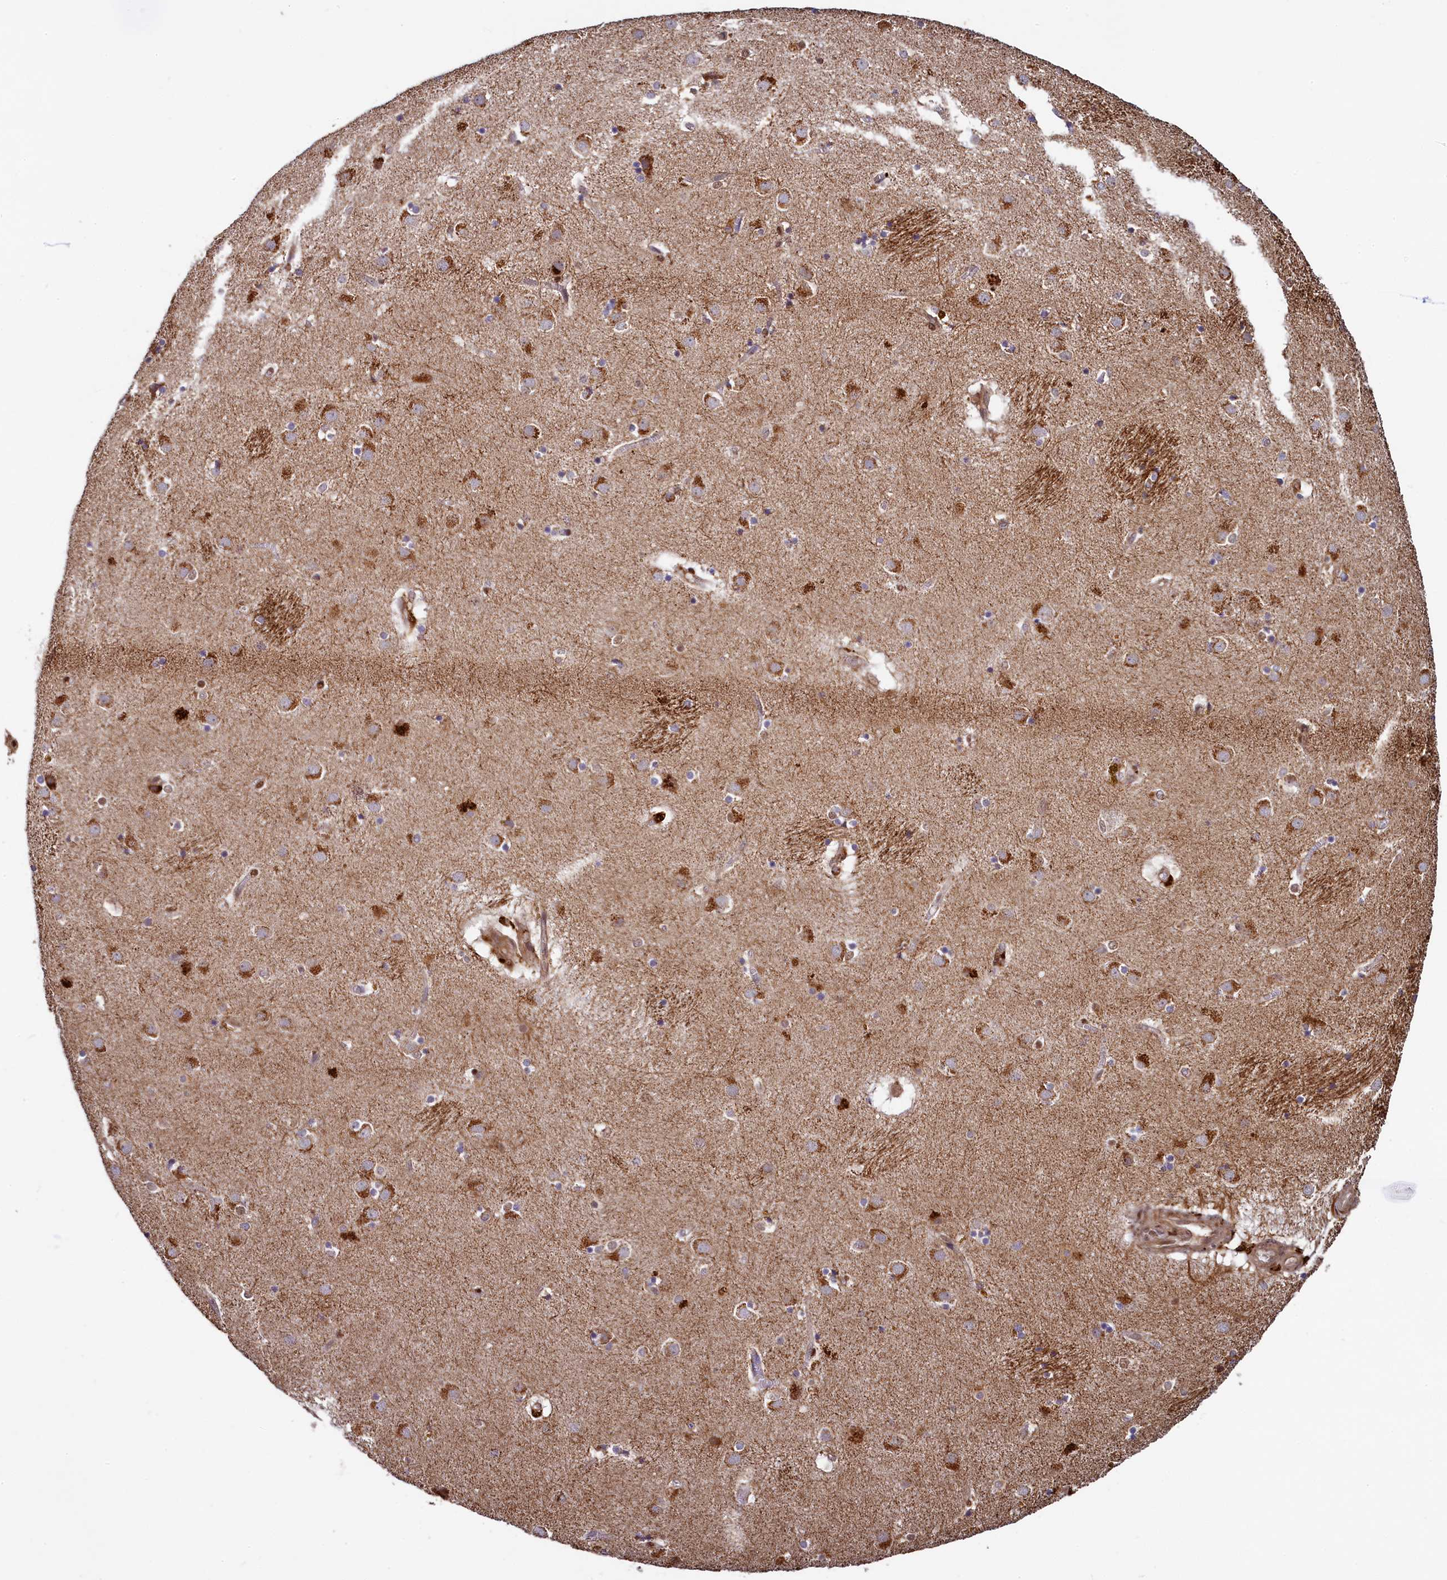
{"staining": {"intensity": "moderate", "quantity": "<25%", "location": "cytoplasmic/membranous"}, "tissue": "caudate", "cell_type": "Glial cells", "image_type": "normal", "snomed": [{"axis": "morphology", "description": "Normal tissue, NOS"}, {"axis": "topography", "description": "Lateral ventricle wall"}], "caption": "This is an image of immunohistochemistry staining of normal caudate, which shows moderate staining in the cytoplasmic/membranous of glial cells.", "gene": "ZNF577", "patient": {"sex": "male", "age": 70}}